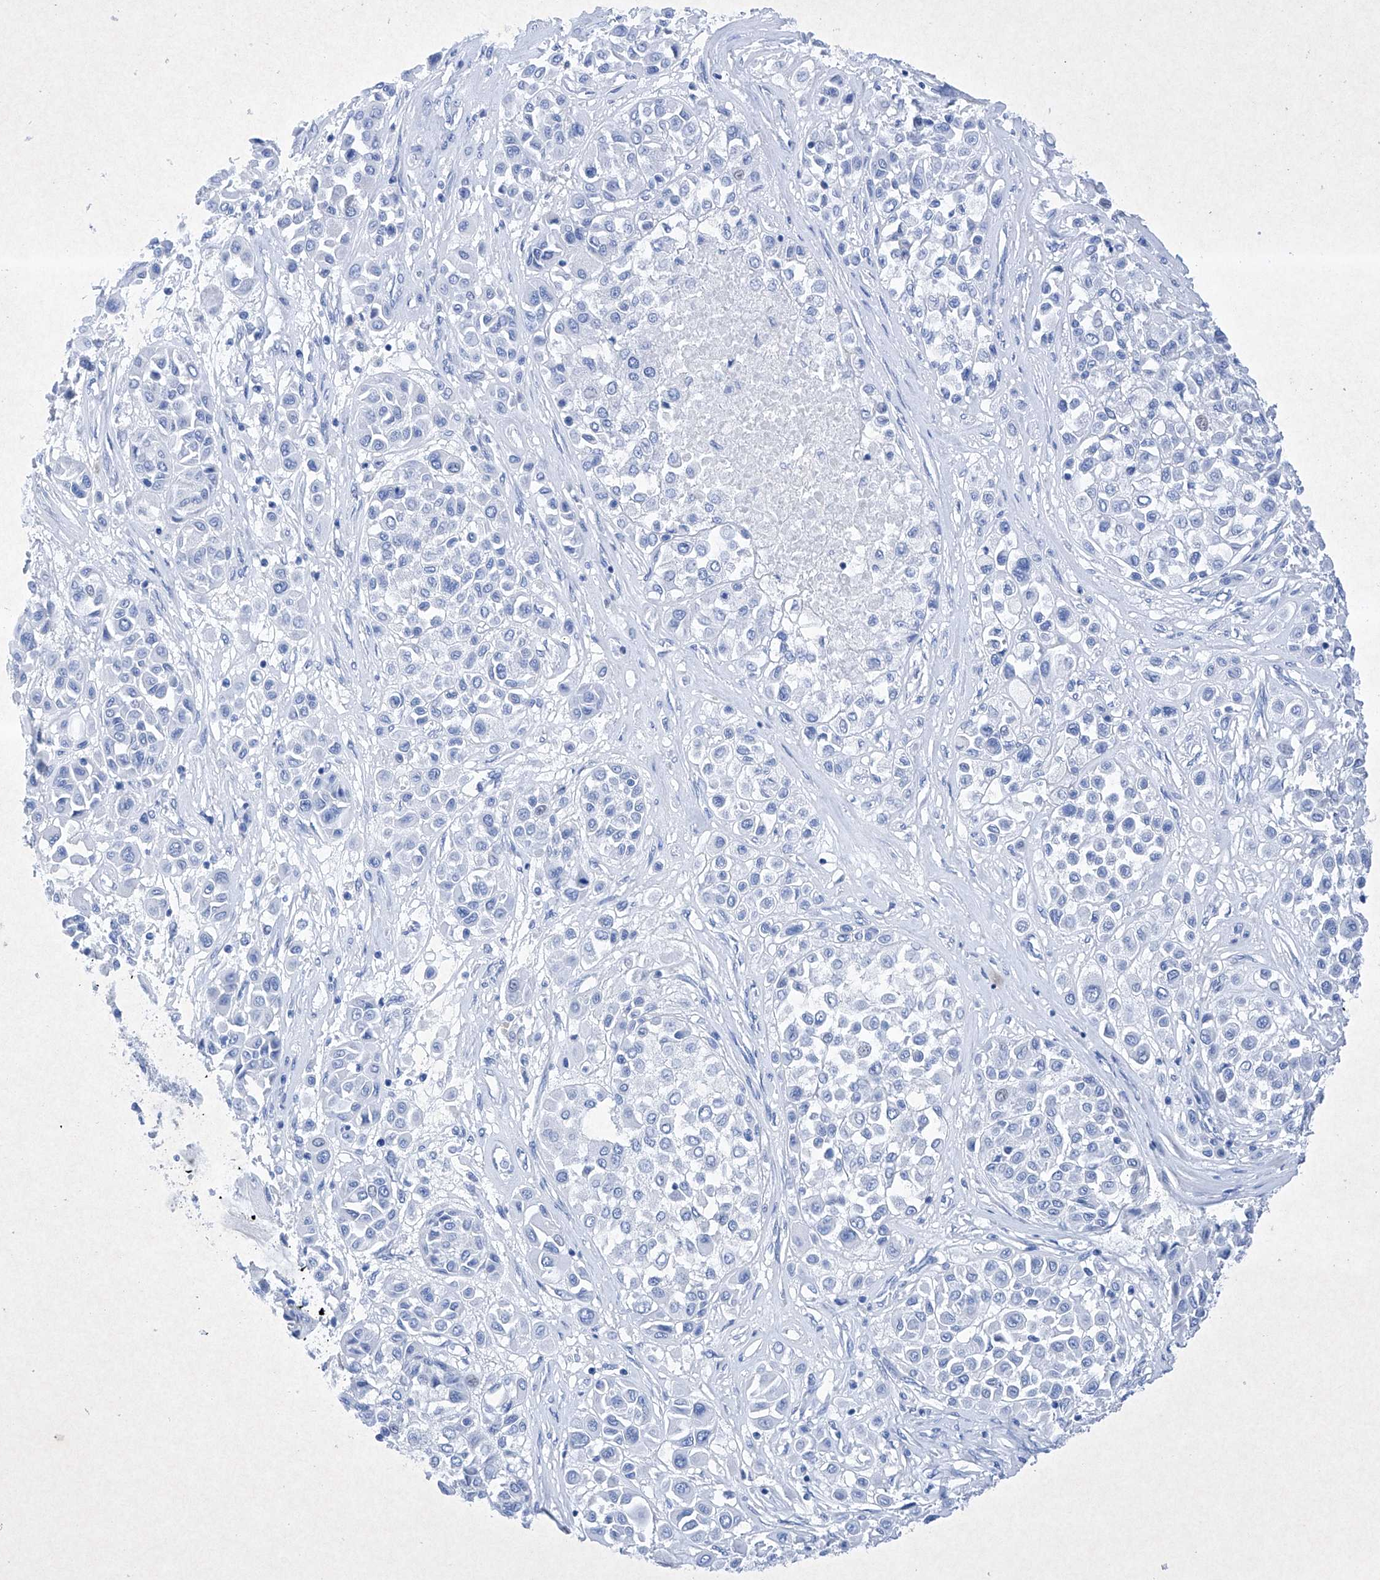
{"staining": {"intensity": "negative", "quantity": "none", "location": "none"}, "tissue": "melanoma", "cell_type": "Tumor cells", "image_type": "cancer", "snomed": [{"axis": "morphology", "description": "Malignant melanoma, Metastatic site"}, {"axis": "topography", "description": "Soft tissue"}], "caption": "A histopathology image of human melanoma is negative for staining in tumor cells.", "gene": "BARX2", "patient": {"sex": "male", "age": 41}}